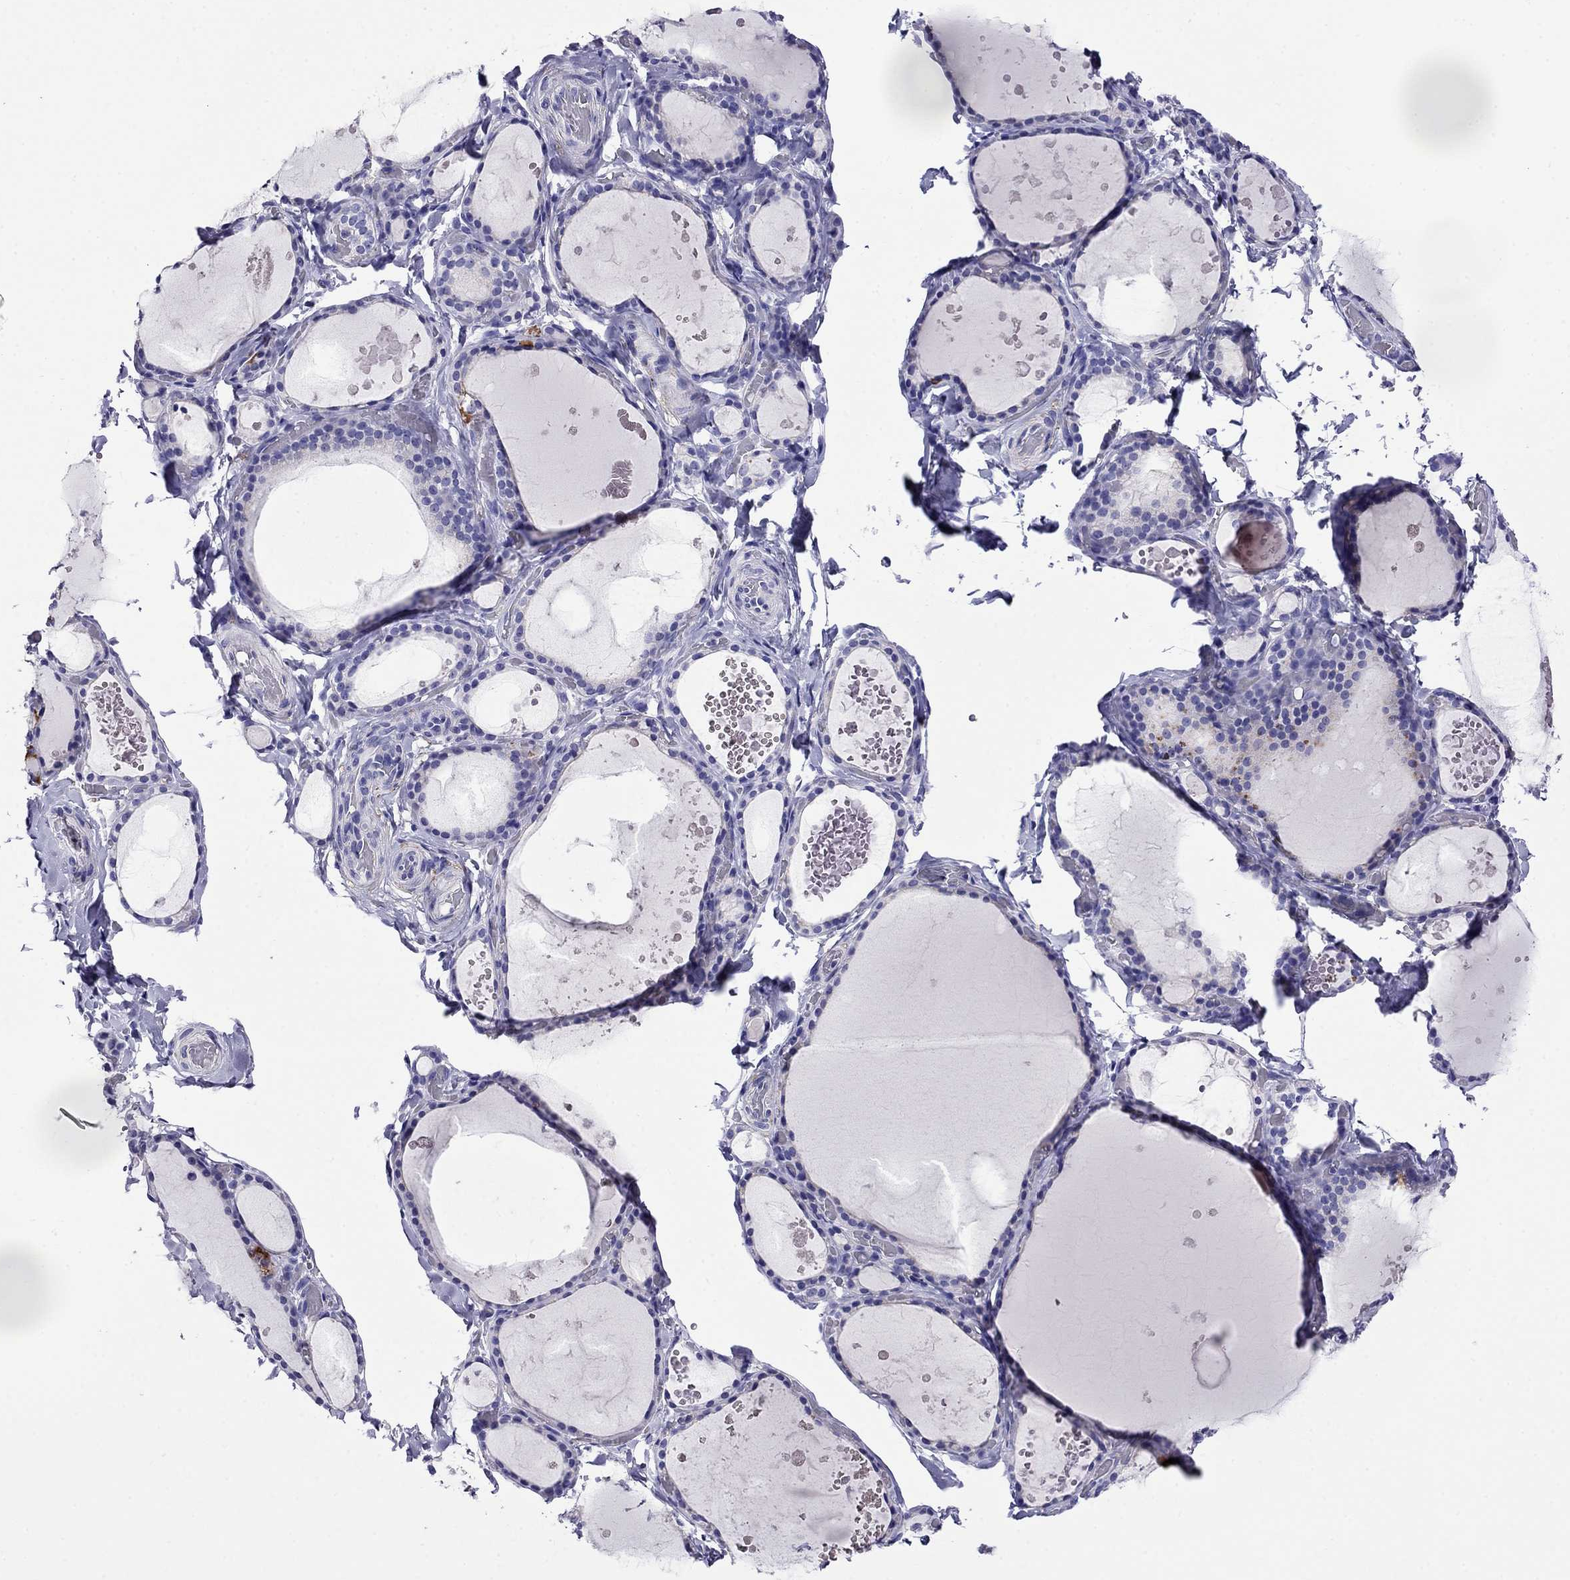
{"staining": {"intensity": "negative", "quantity": "none", "location": "none"}, "tissue": "thyroid gland", "cell_type": "Glandular cells", "image_type": "normal", "snomed": [{"axis": "morphology", "description": "Normal tissue, NOS"}, {"axis": "topography", "description": "Thyroid gland"}], "caption": "Immunohistochemical staining of unremarkable thyroid gland reveals no significant staining in glandular cells.", "gene": "SCG2", "patient": {"sex": "female", "age": 56}}